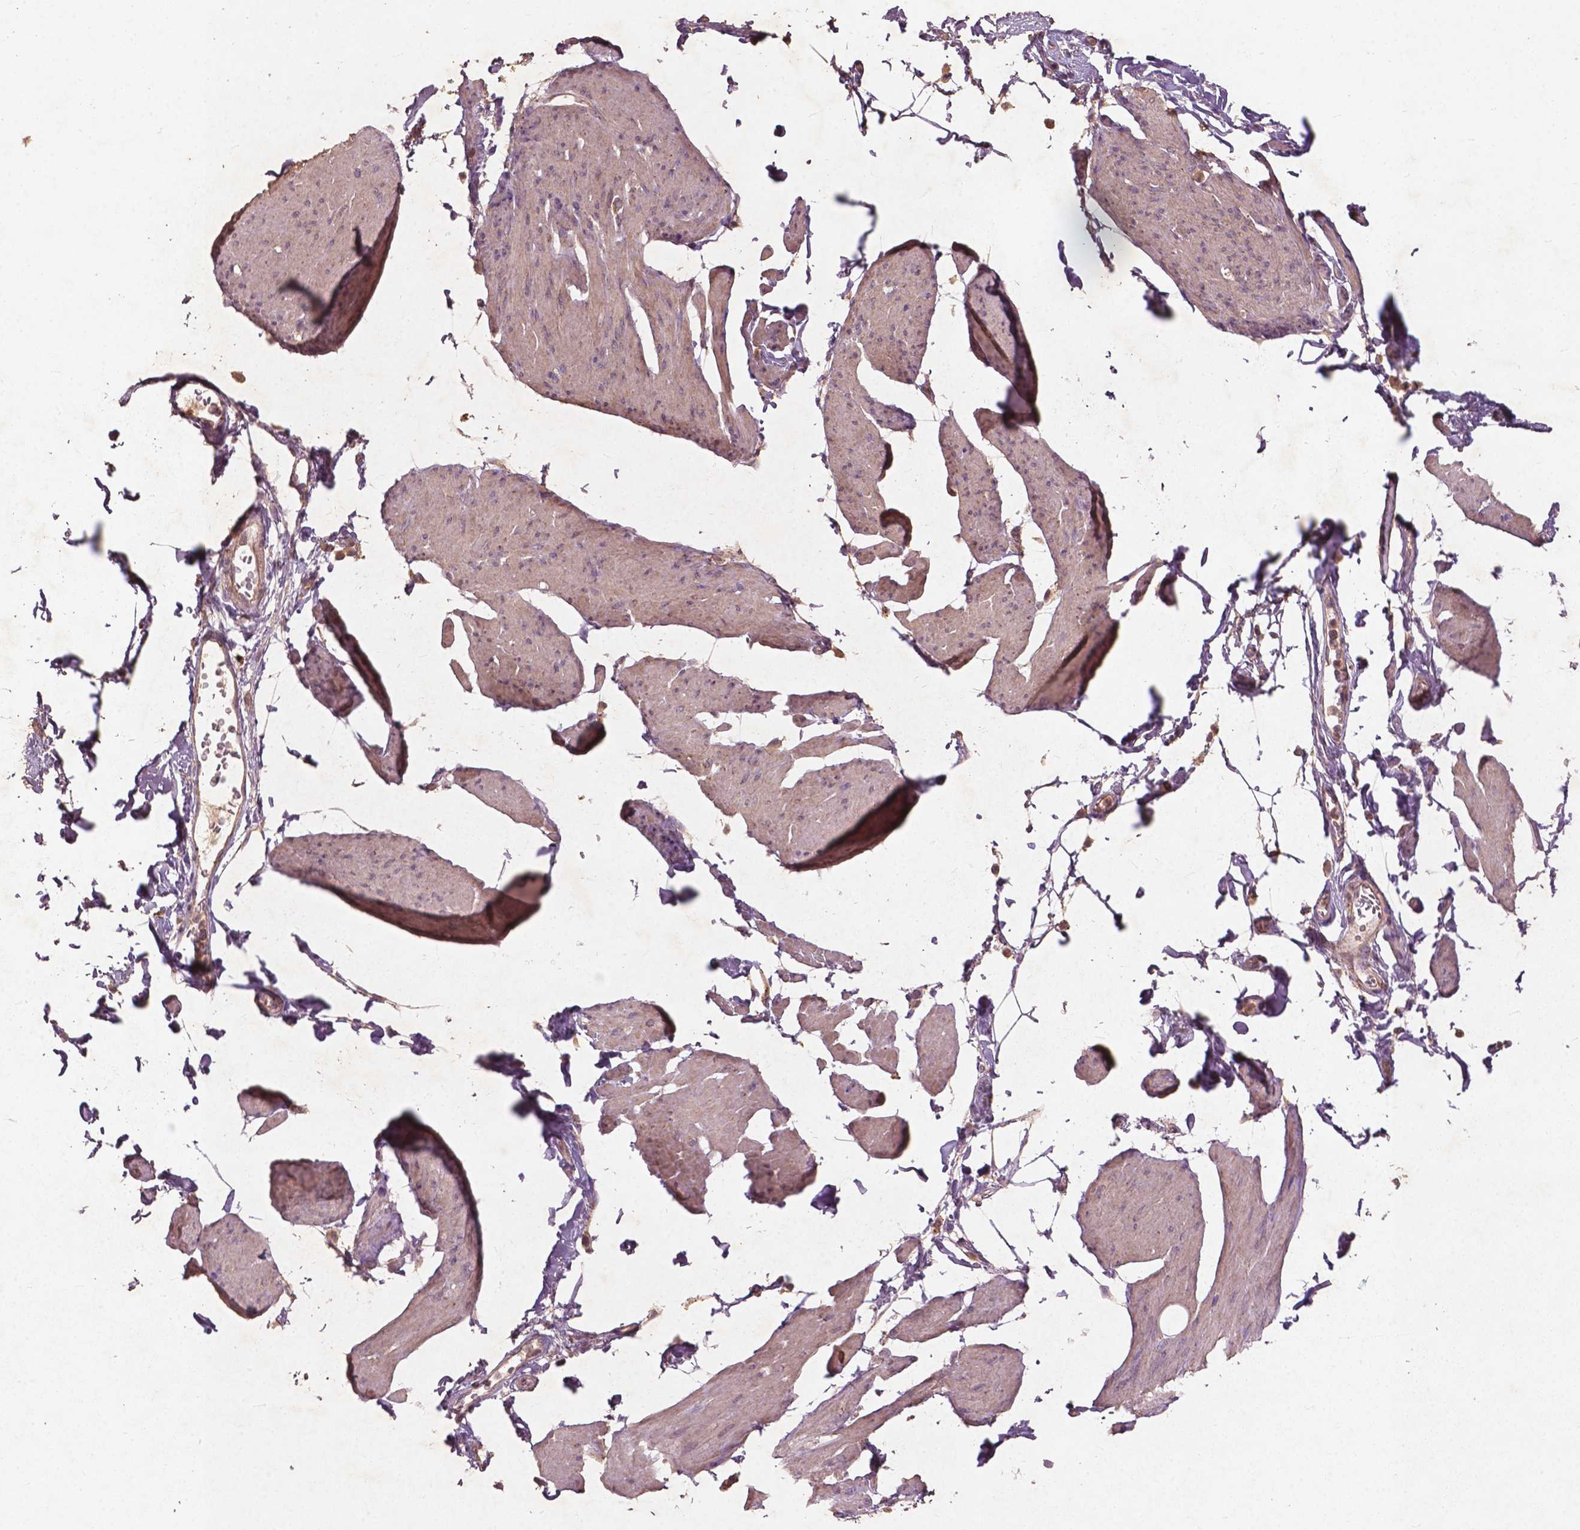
{"staining": {"intensity": "negative", "quantity": "none", "location": "none"}, "tissue": "smooth muscle", "cell_type": "Smooth muscle cells", "image_type": "normal", "snomed": [{"axis": "morphology", "description": "Normal tissue, NOS"}, {"axis": "topography", "description": "Adipose tissue"}, {"axis": "topography", "description": "Smooth muscle"}, {"axis": "topography", "description": "Peripheral nerve tissue"}], "caption": "A micrograph of human smooth muscle is negative for staining in smooth muscle cells. (DAB (3,3'-diaminobenzidine) immunohistochemistry (IHC) visualized using brightfield microscopy, high magnification).", "gene": "ST6GALNAC5", "patient": {"sex": "male", "age": 83}}